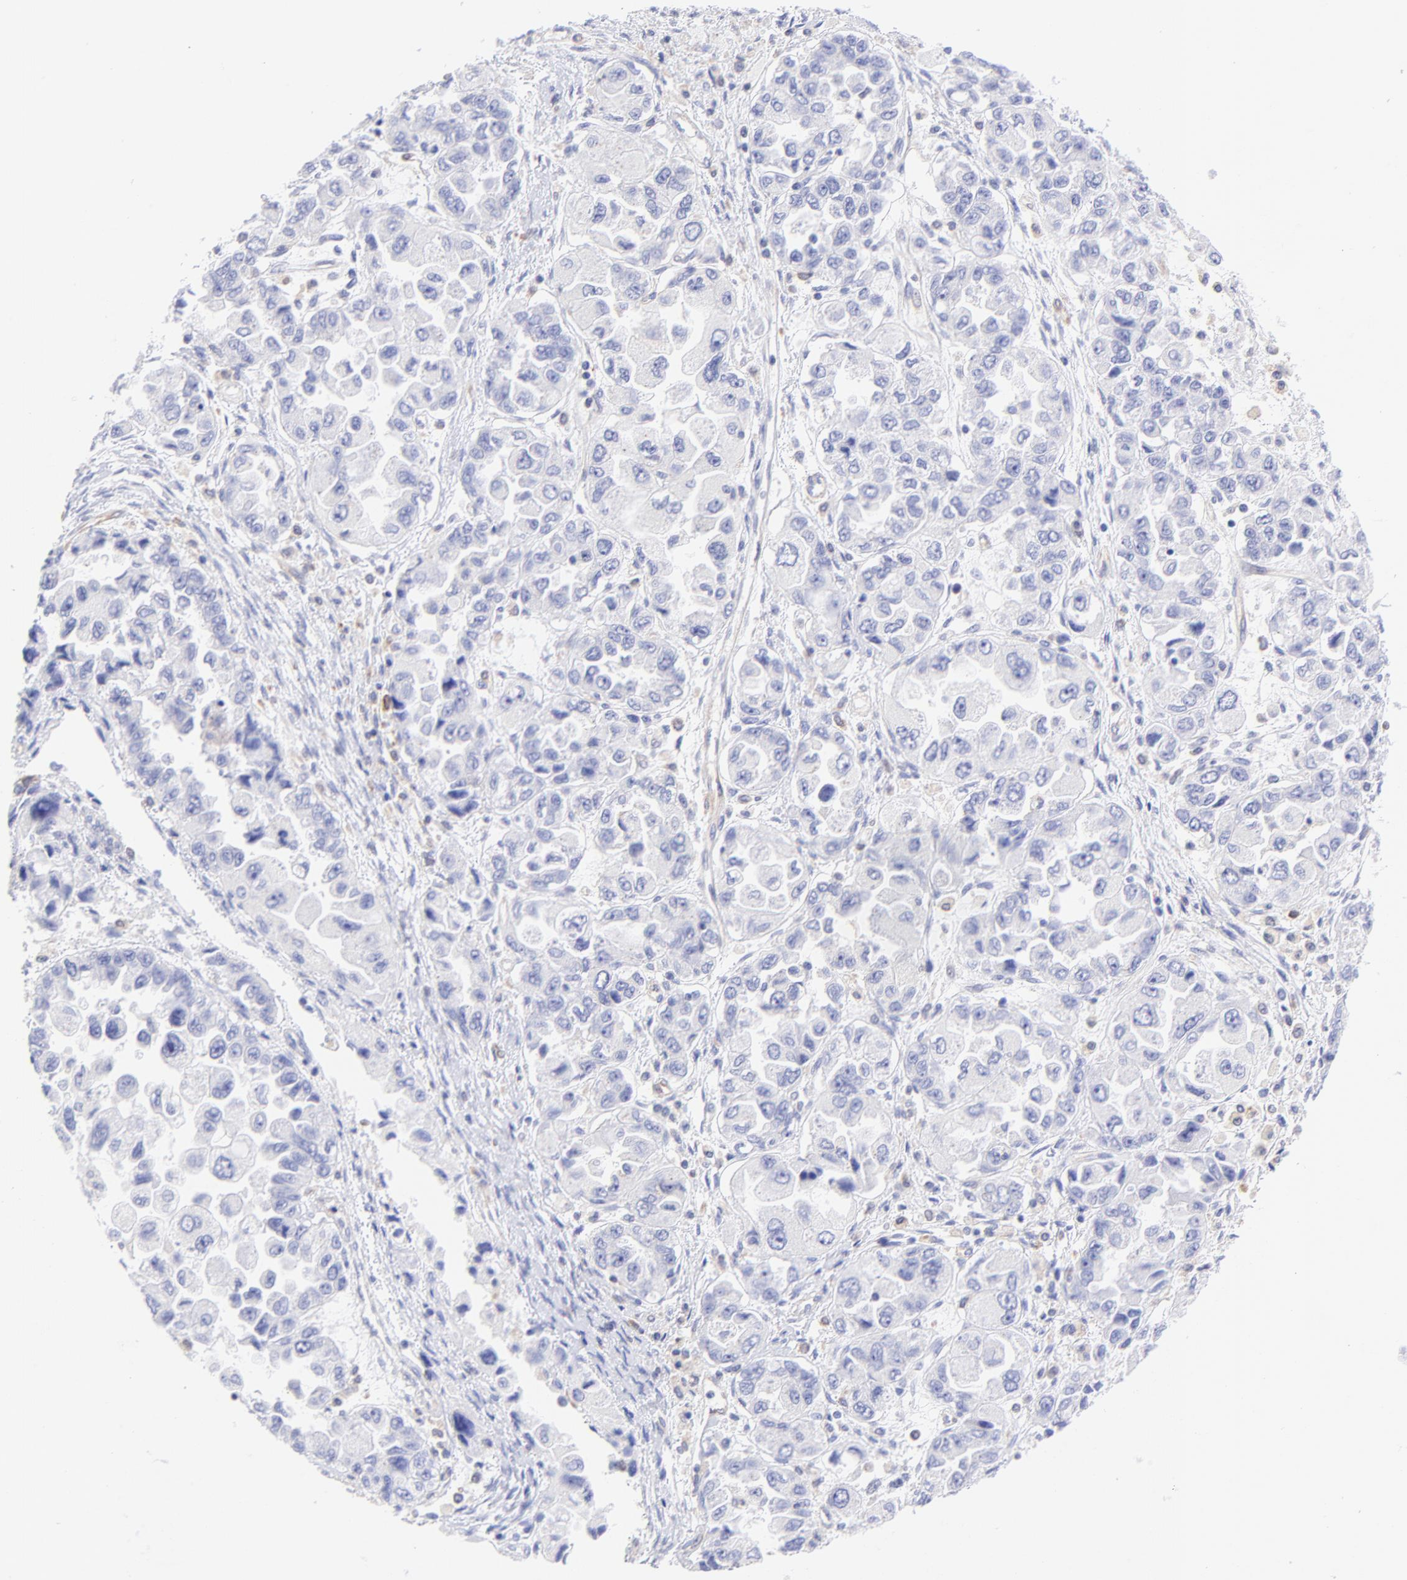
{"staining": {"intensity": "negative", "quantity": "none", "location": "none"}, "tissue": "ovarian cancer", "cell_type": "Tumor cells", "image_type": "cancer", "snomed": [{"axis": "morphology", "description": "Cystadenocarcinoma, serous, NOS"}, {"axis": "topography", "description": "Ovary"}], "caption": "Immunohistochemistry (IHC) photomicrograph of ovarian cancer (serous cystadenocarcinoma) stained for a protein (brown), which demonstrates no staining in tumor cells. (Stains: DAB (3,3'-diaminobenzidine) immunohistochemistry with hematoxylin counter stain, Microscopy: brightfield microscopy at high magnification).", "gene": "IRAG2", "patient": {"sex": "female", "age": 84}}